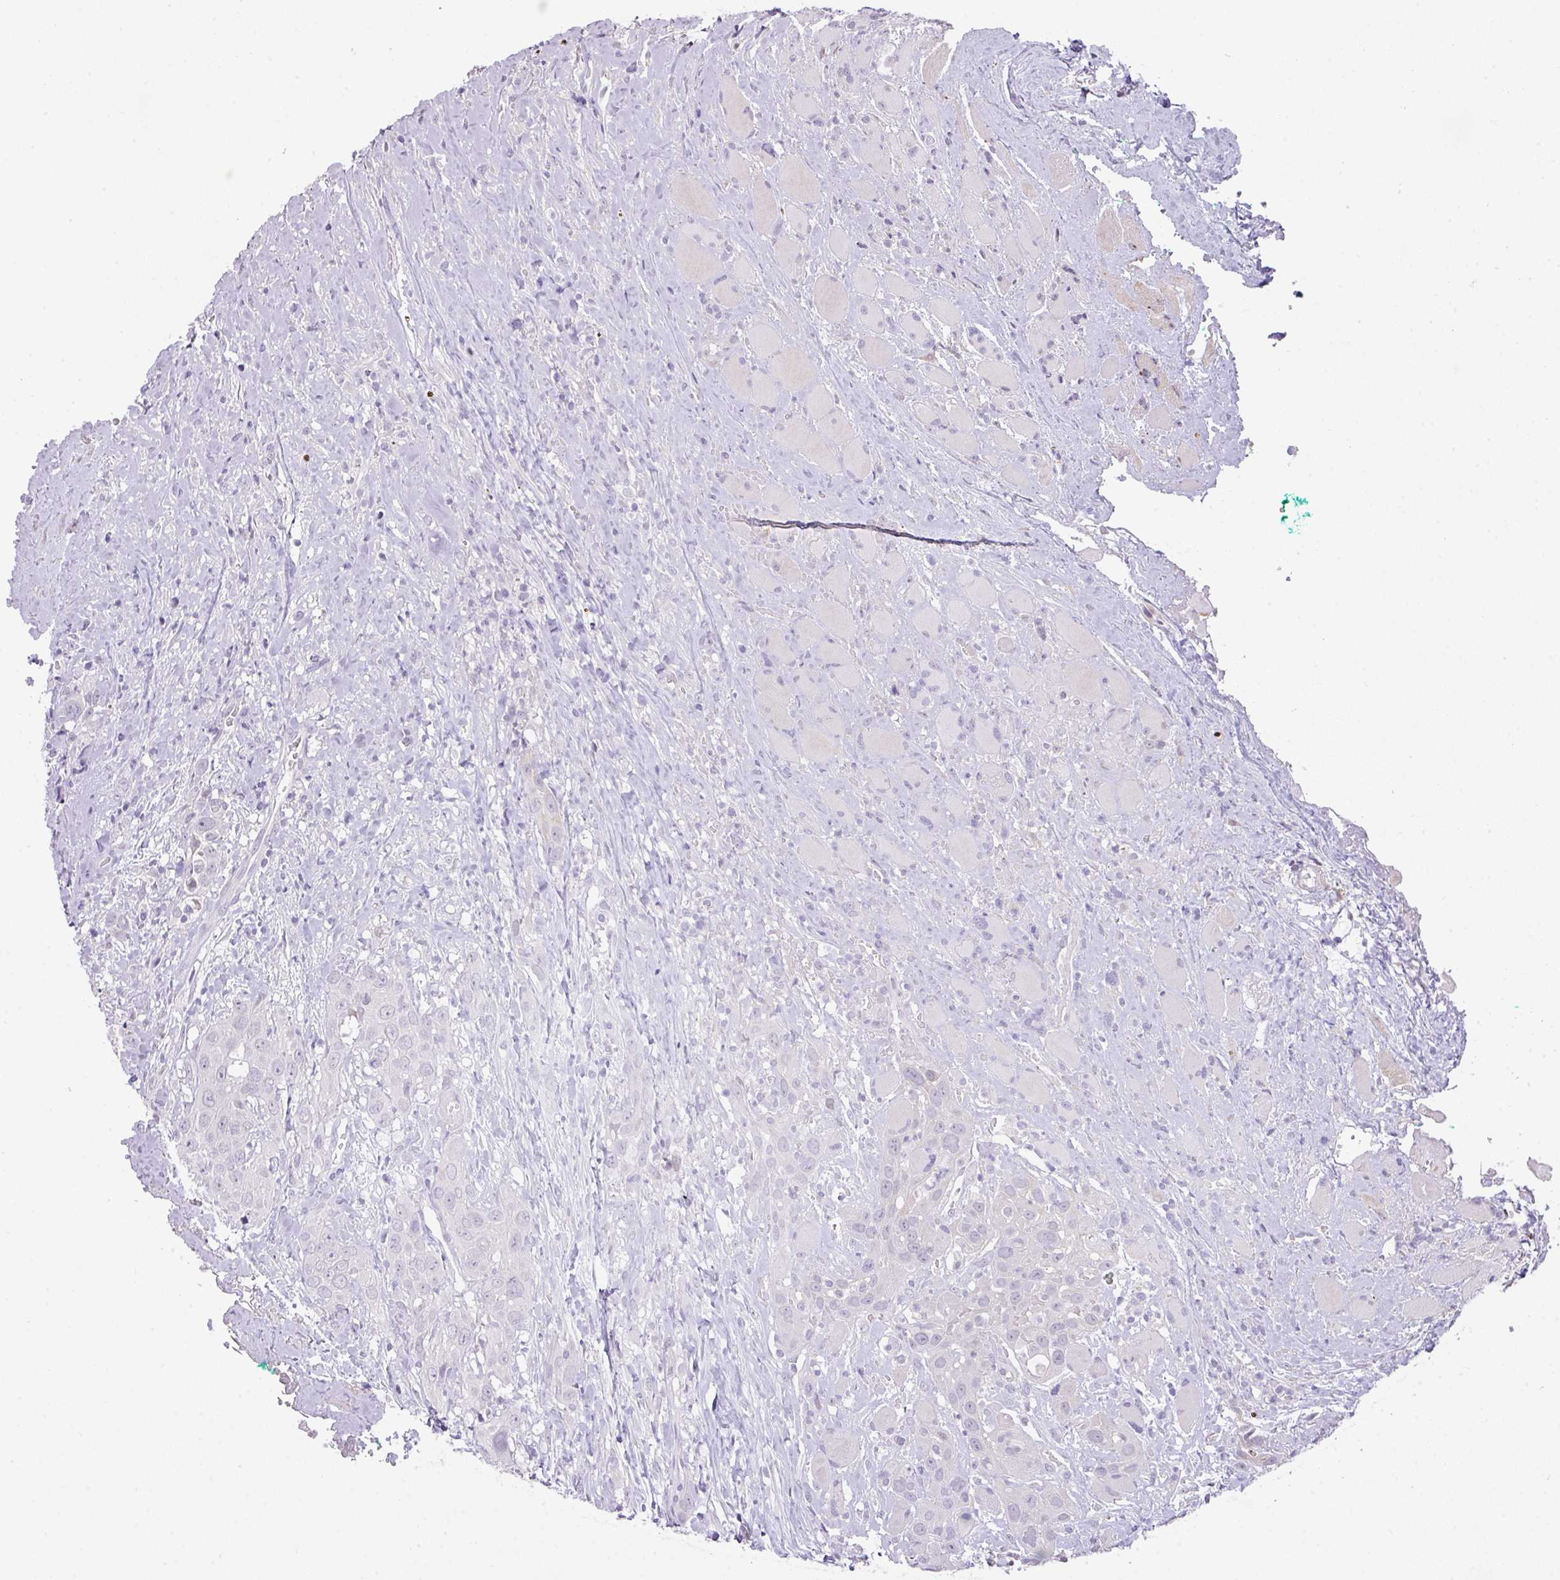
{"staining": {"intensity": "negative", "quantity": "none", "location": "none"}, "tissue": "head and neck cancer", "cell_type": "Tumor cells", "image_type": "cancer", "snomed": [{"axis": "morphology", "description": "Squamous cell carcinoma, NOS"}, {"axis": "topography", "description": "Head-Neck"}], "caption": "An immunohistochemistry micrograph of head and neck cancer is shown. There is no staining in tumor cells of head and neck cancer.", "gene": "ANKRD13B", "patient": {"sex": "male", "age": 81}}